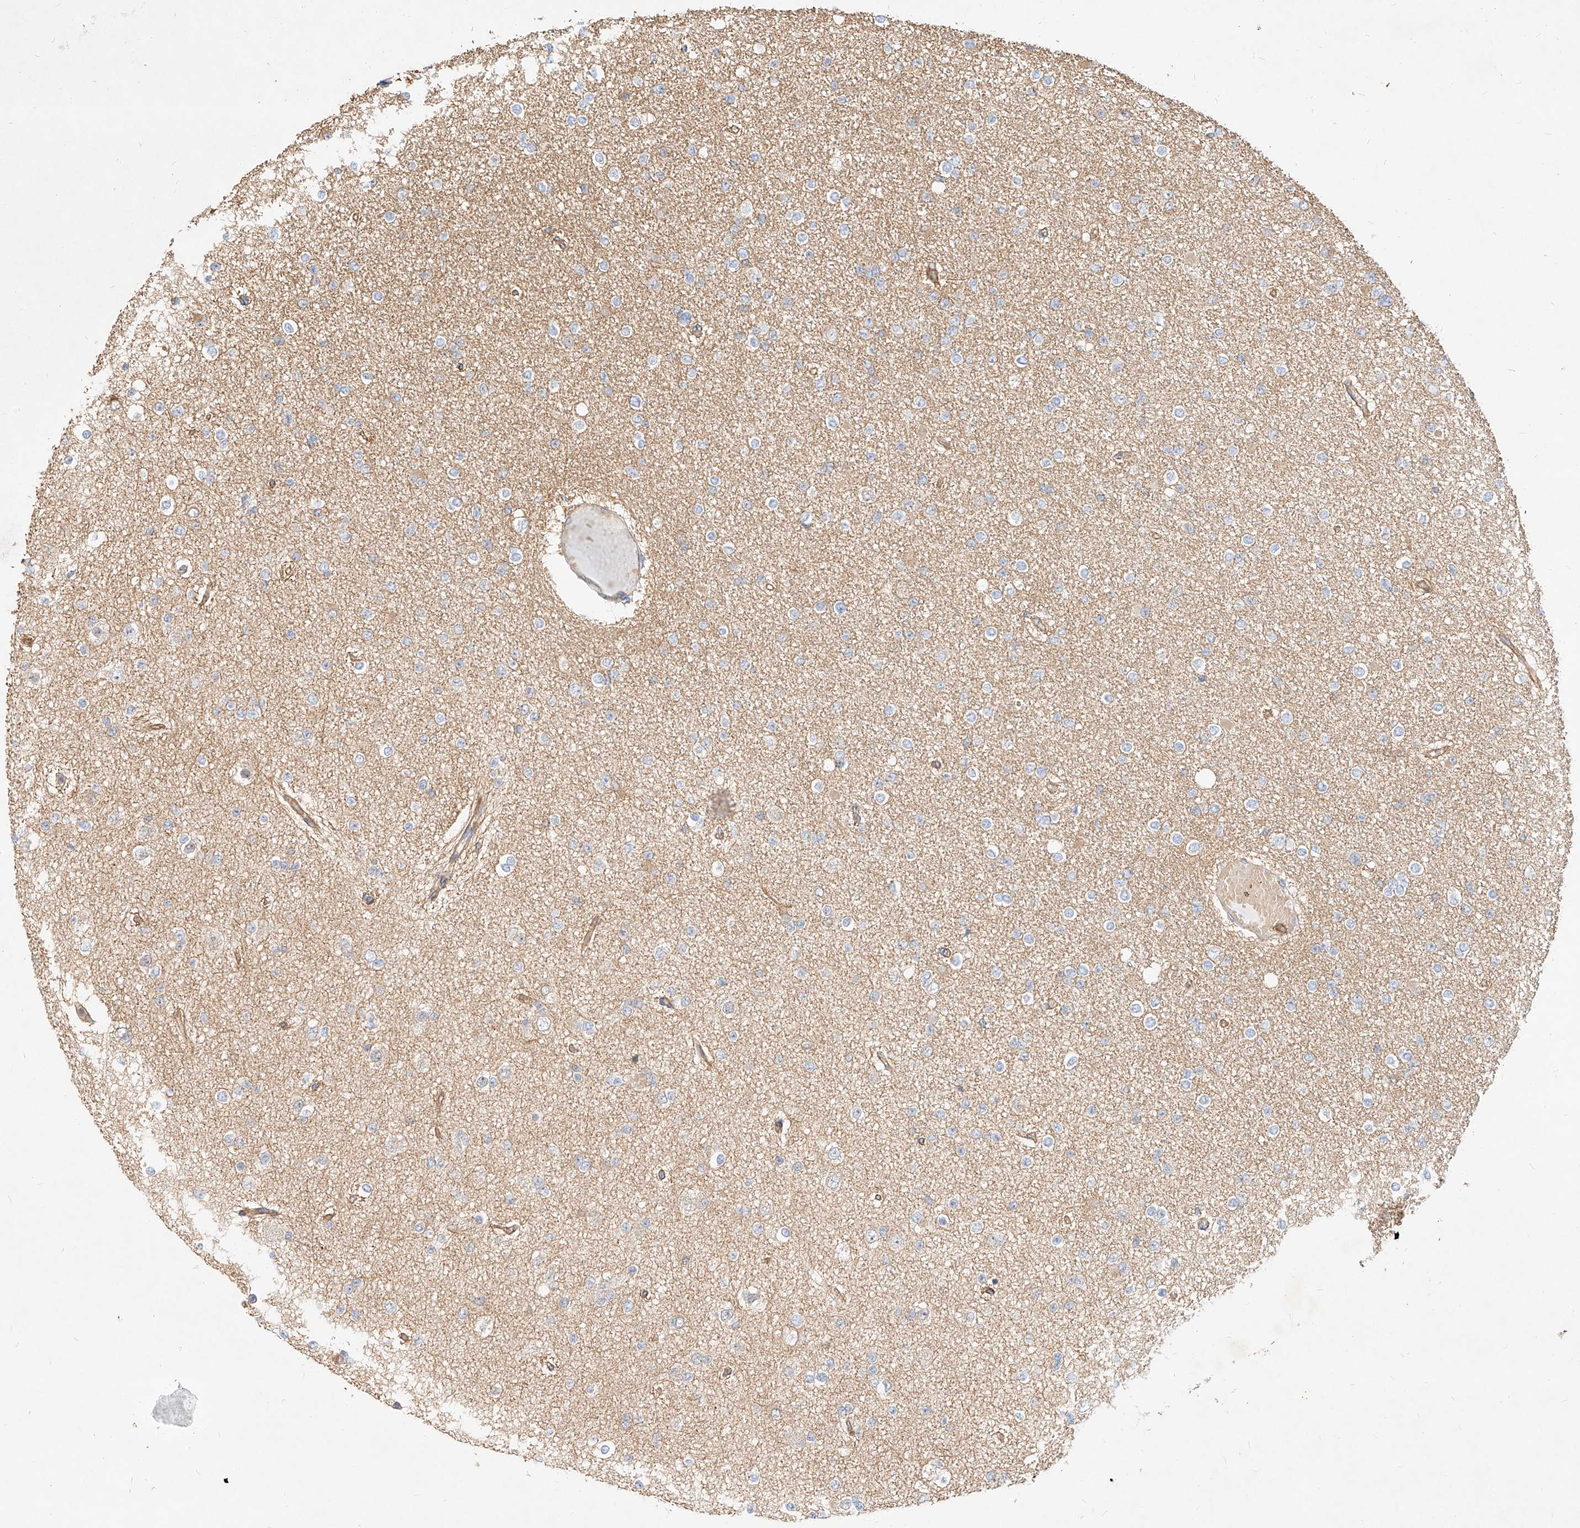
{"staining": {"intensity": "negative", "quantity": "none", "location": "none"}, "tissue": "glioma", "cell_type": "Tumor cells", "image_type": "cancer", "snomed": [{"axis": "morphology", "description": "Glioma, malignant, Low grade"}, {"axis": "topography", "description": "Brain"}], "caption": "A high-resolution image shows IHC staining of glioma, which shows no significant positivity in tumor cells.", "gene": "NFAM1", "patient": {"sex": "female", "age": 22}}